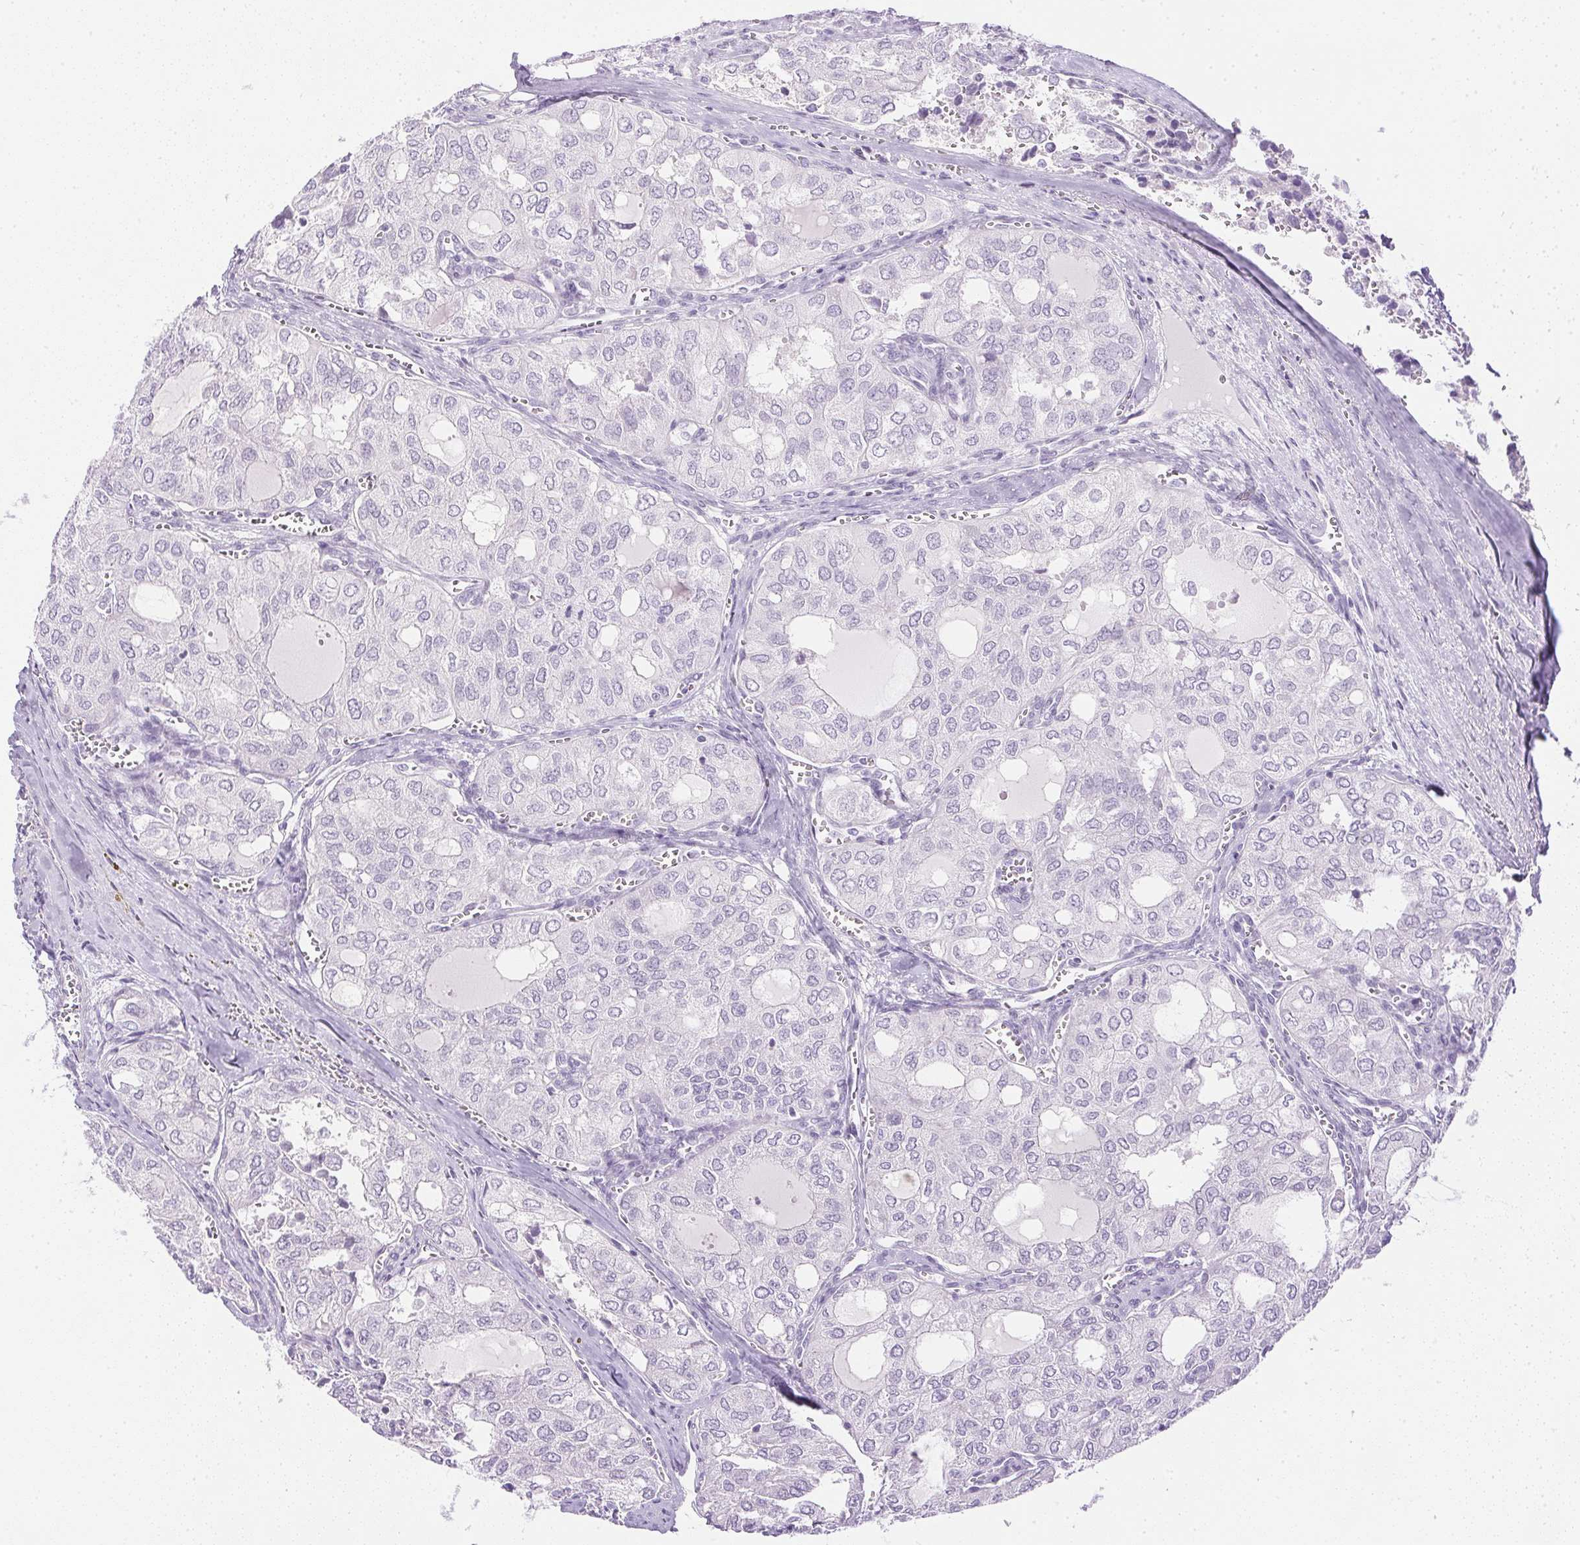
{"staining": {"intensity": "negative", "quantity": "none", "location": "none"}, "tissue": "thyroid cancer", "cell_type": "Tumor cells", "image_type": "cancer", "snomed": [{"axis": "morphology", "description": "Follicular adenoma carcinoma, NOS"}, {"axis": "topography", "description": "Thyroid gland"}], "caption": "Immunohistochemistry of human thyroid cancer reveals no staining in tumor cells.", "gene": "CTRL", "patient": {"sex": "male", "age": 75}}